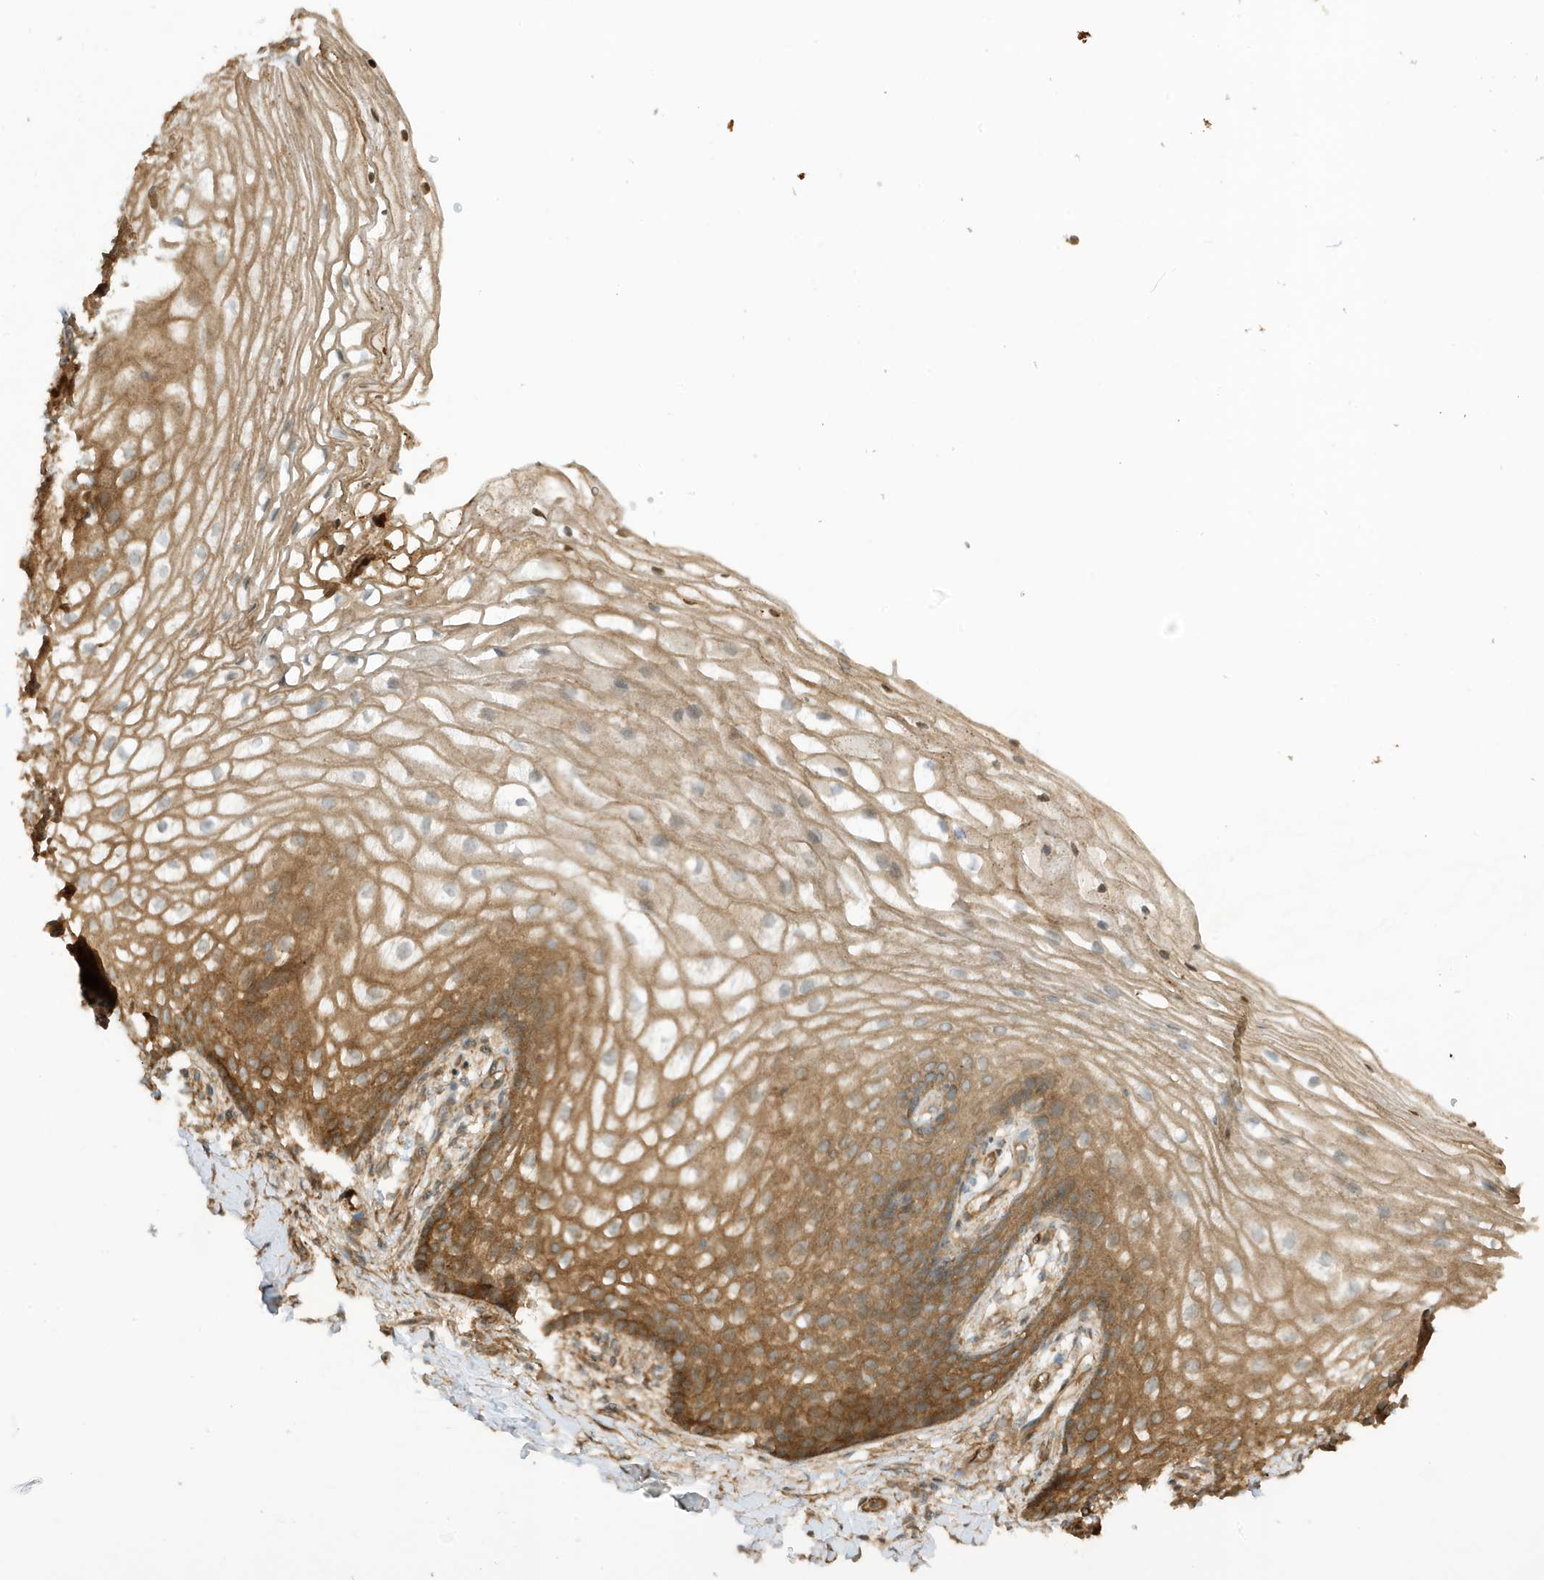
{"staining": {"intensity": "moderate", "quantity": ">75%", "location": "cytoplasmic/membranous"}, "tissue": "vagina", "cell_type": "Squamous epithelial cells", "image_type": "normal", "snomed": [{"axis": "morphology", "description": "Normal tissue, NOS"}, {"axis": "topography", "description": "Vagina"}], "caption": "A micrograph of human vagina stained for a protein displays moderate cytoplasmic/membranous brown staining in squamous epithelial cells.", "gene": "CDC42EP3", "patient": {"sex": "female", "age": 60}}